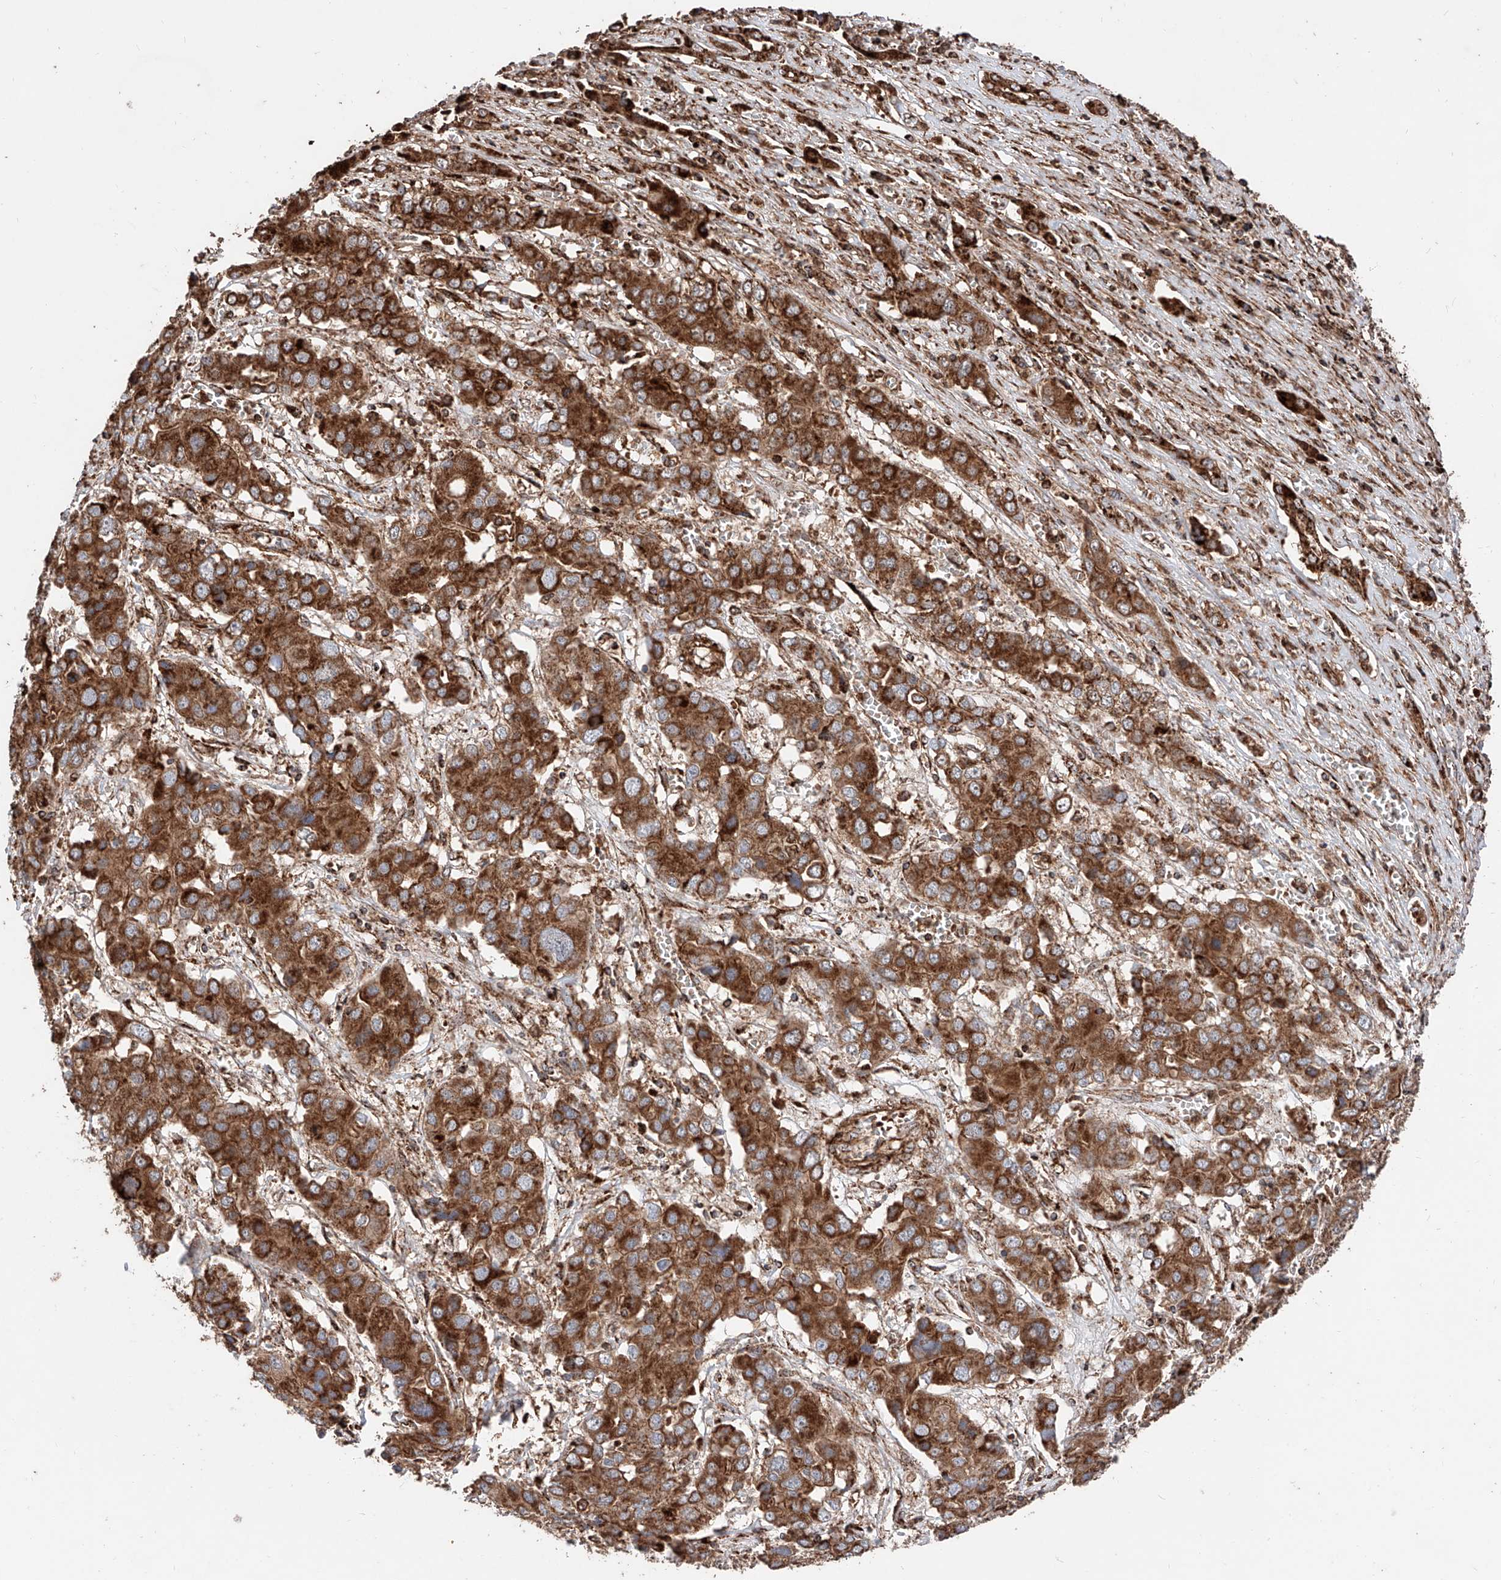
{"staining": {"intensity": "strong", "quantity": ">75%", "location": "cytoplasmic/membranous"}, "tissue": "liver cancer", "cell_type": "Tumor cells", "image_type": "cancer", "snomed": [{"axis": "morphology", "description": "Cholangiocarcinoma"}, {"axis": "topography", "description": "Liver"}], "caption": "Human cholangiocarcinoma (liver) stained with a brown dye shows strong cytoplasmic/membranous positive staining in about >75% of tumor cells.", "gene": "PISD", "patient": {"sex": "male", "age": 67}}